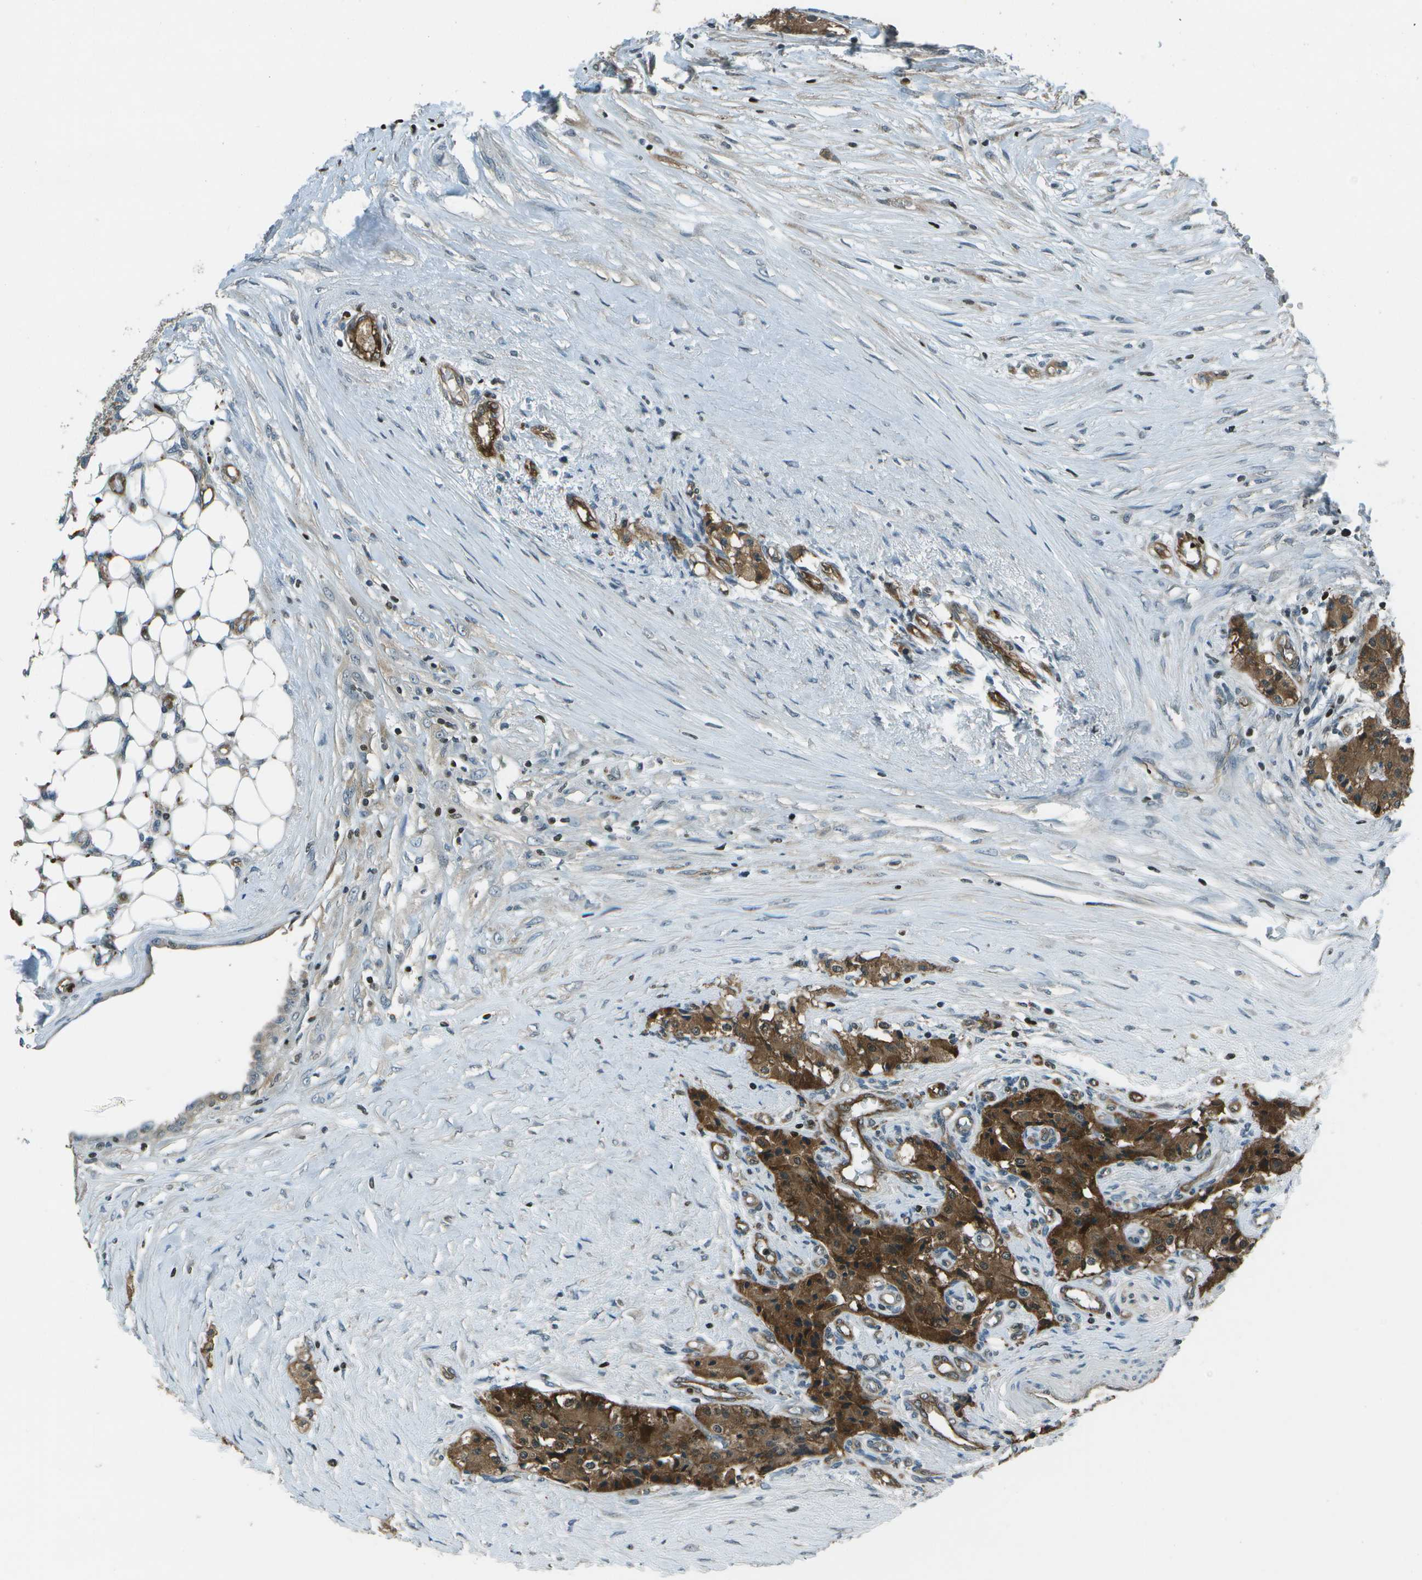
{"staining": {"intensity": "strong", "quantity": ">75%", "location": "cytoplasmic/membranous"}, "tissue": "carcinoid", "cell_type": "Tumor cells", "image_type": "cancer", "snomed": [{"axis": "morphology", "description": "Carcinoid, malignant, NOS"}, {"axis": "topography", "description": "Colon"}], "caption": "Immunohistochemistry (DAB (3,3'-diaminobenzidine)) staining of human carcinoid reveals strong cytoplasmic/membranous protein expression in about >75% of tumor cells.", "gene": "PDLIM1", "patient": {"sex": "female", "age": 52}}